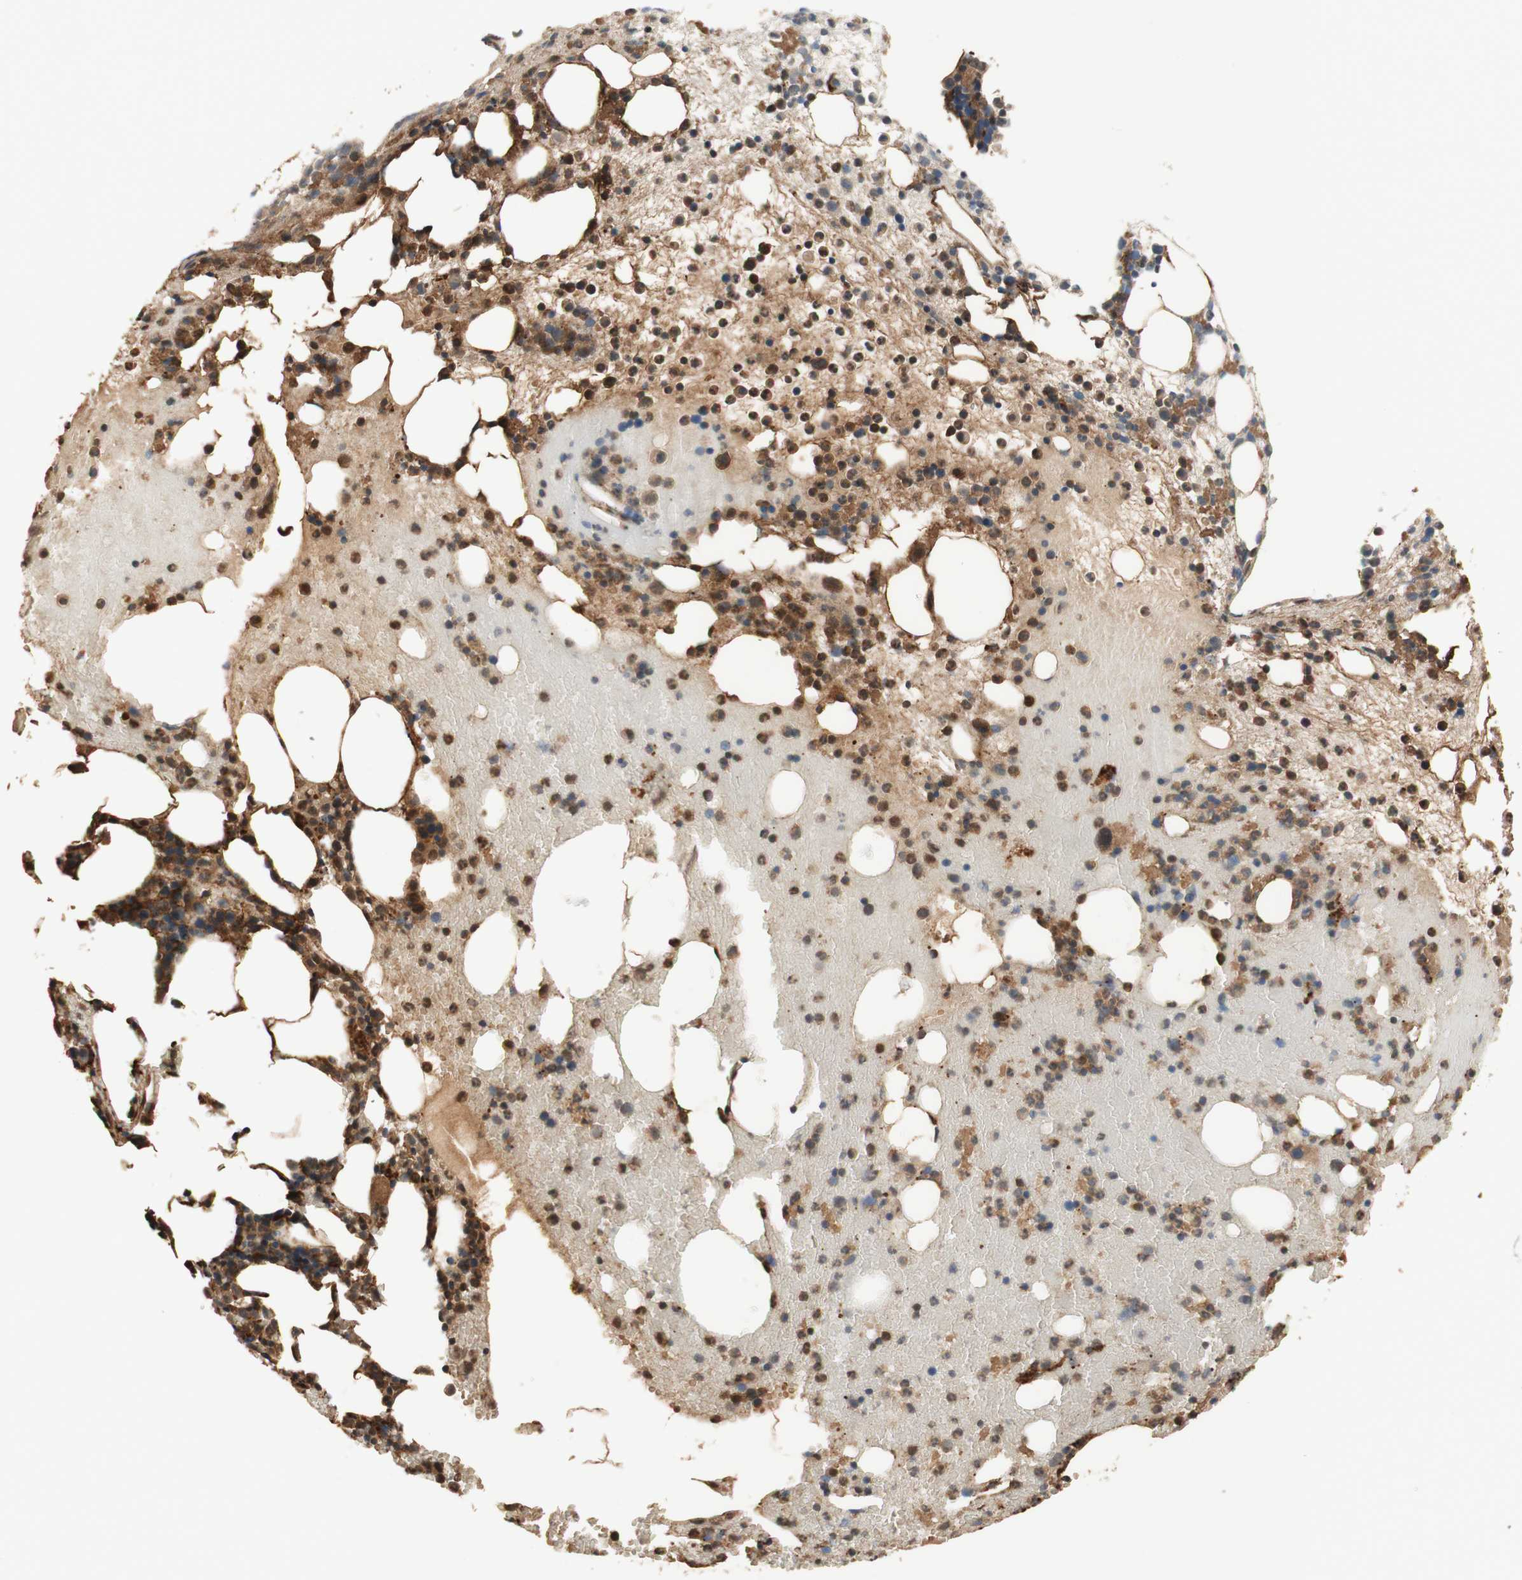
{"staining": {"intensity": "moderate", "quantity": "25%-75%", "location": "cytoplasmic/membranous,nuclear"}, "tissue": "bone marrow", "cell_type": "Hematopoietic cells", "image_type": "normal", "snomed": [{"axis": "morphology", "description": "Normal tissue, NOS"}, {"axis": "morphology", "description": "Inflammation, NOS"}, {"axis": "topography", "description": "Bone marrow"}], "caption": "Protein staining of unremarkable bone marrow demonstrates moderate cytoplasmic/membranous,nuclear staining in approximately 25%-75% of hematopoietic cells.", "gene": "PTPN21", "patient": {"sex": "female", "age": 79}}